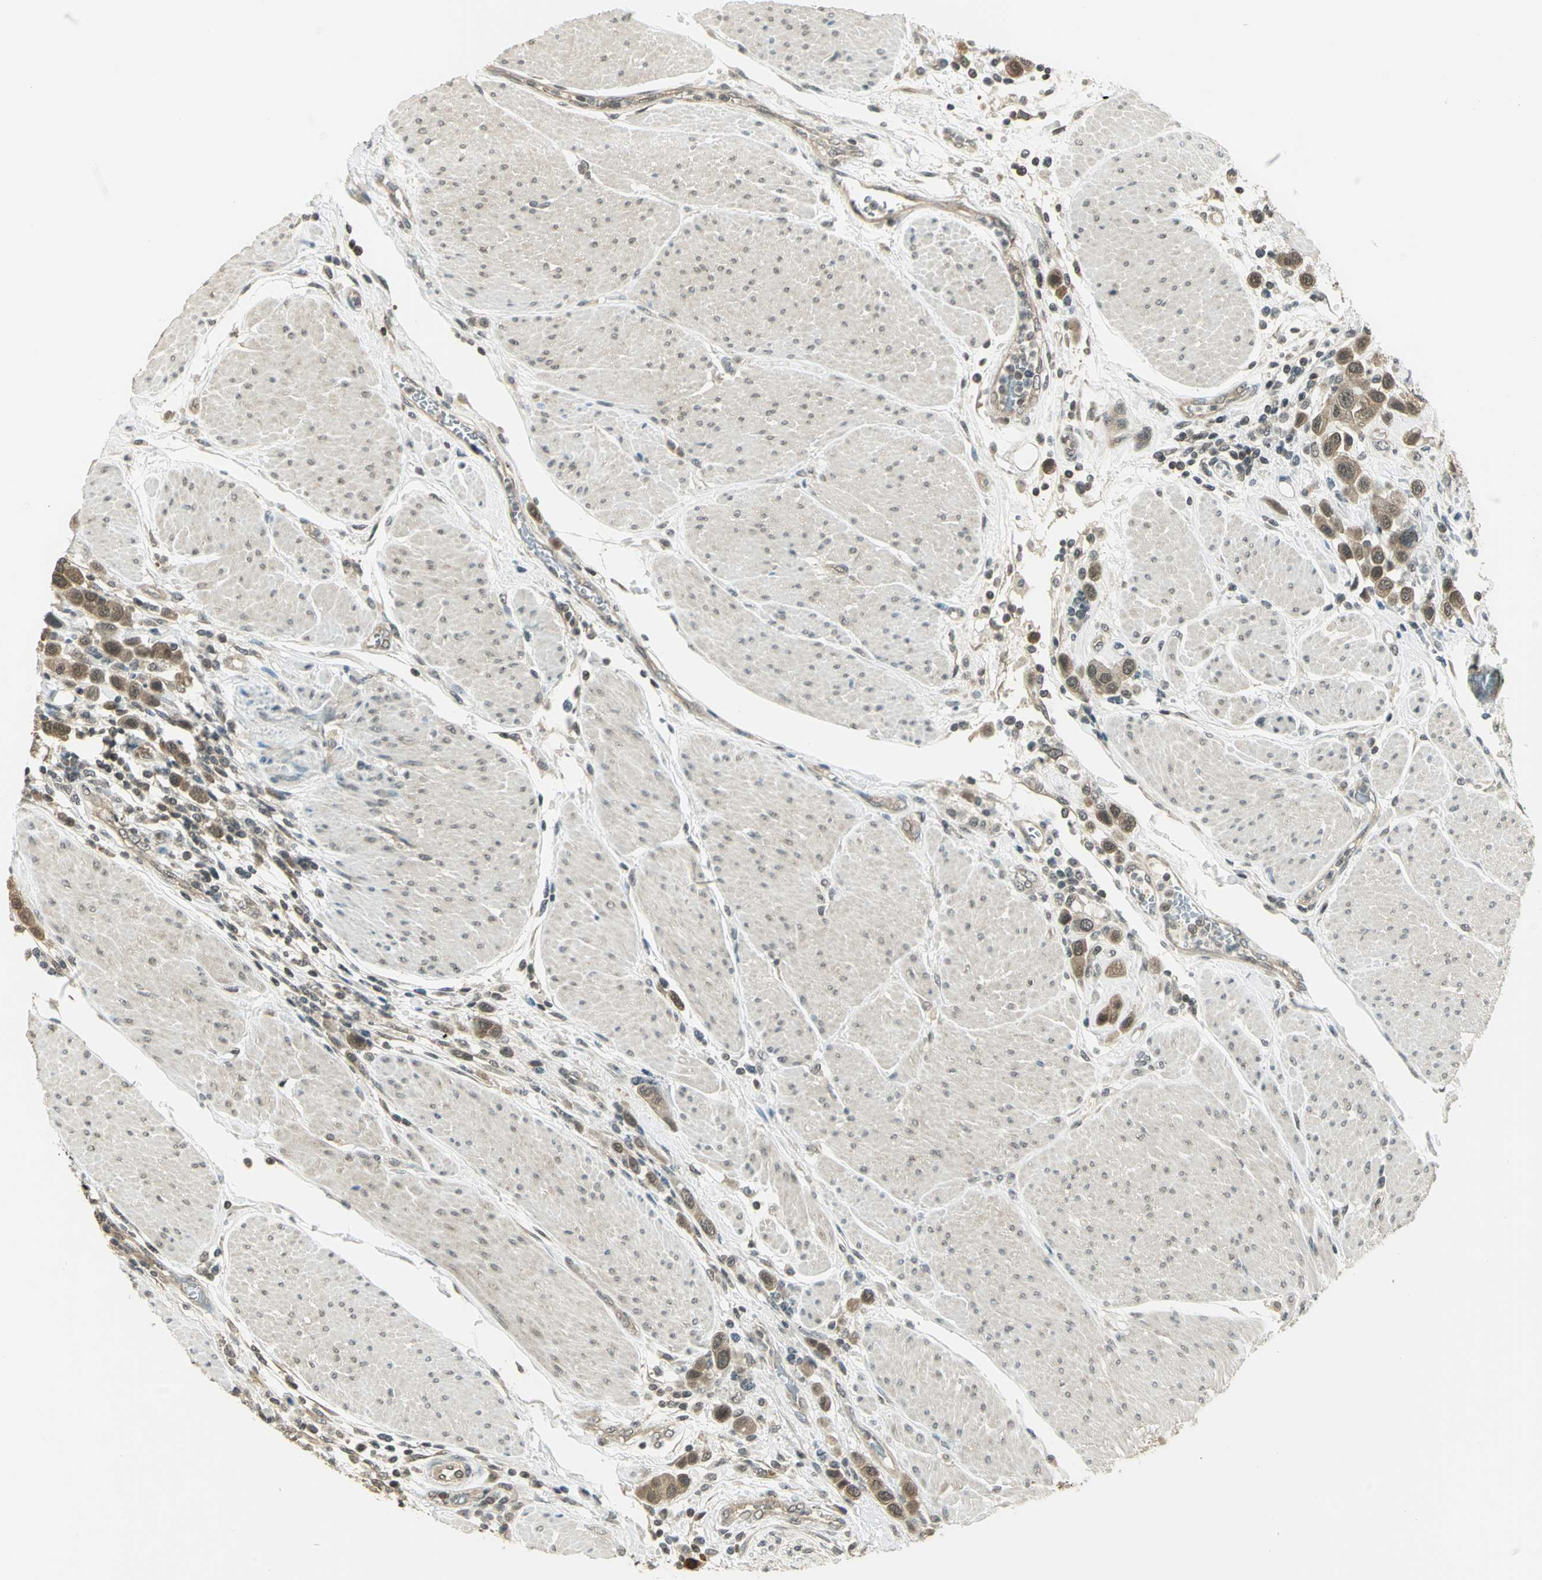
{"staining": {"intensity": "moderate", "quantity": ">75%", "location": "cytoplasmic/membranous"}, "tissue": "urothelial cancer", "cell_type": "Tumor cells", "image_type": "cancer", "snomed": [{"axis": "morphology", "description": "Urothelial carcinoma, High grade"}, {"axis": "topography", "description": "Urinary bladder"}], "caption": "Brown immunohistochemical staining in urothelial cancer reveals moderate cytoplasmic/membranous positivity in about >75% of tumor cells.", "gene": "CDC34", "patient": {"sex": "male", "age": 50}}